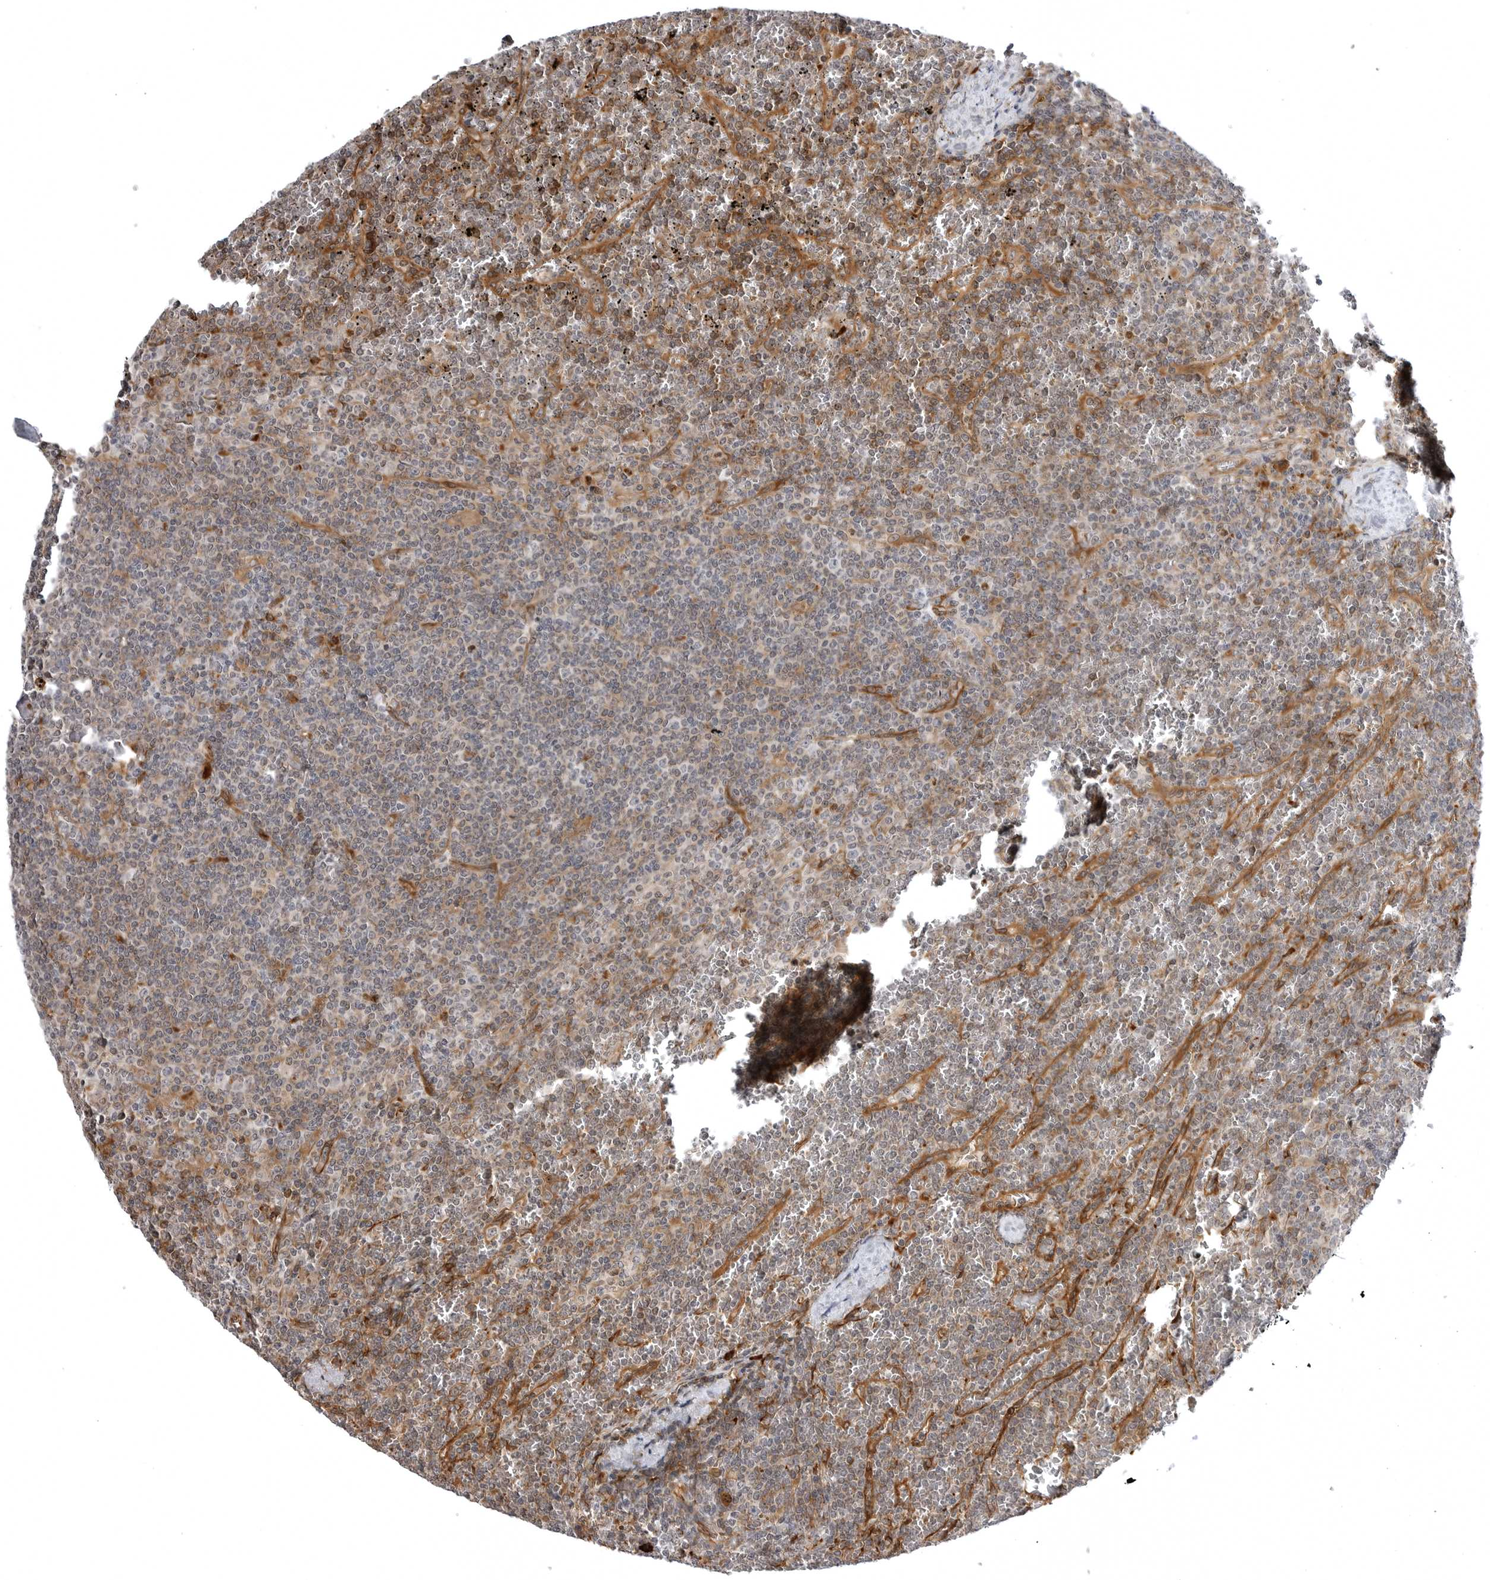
{"staining": {"intensity": "weak", "quantity": "<25%", "location": "cytoplasmic/membranous"}, "tissue": "lymphoma", "cell_type": "Tumor cells", "image_type": "cancer", "snomed": [{"axis": "morphology", "description": "Malignant lymphoma, non-Hodgkin's type, Low grade"}, {"axis": "topography", "description": "Spleen"}], "caption": "Tumor cells are negative for protein expression in human malignant lymphoma, non-Hodgkin's type (low-grade).", "gene": "ARL5A", "patient": {"sex": "female", "age": 19}}